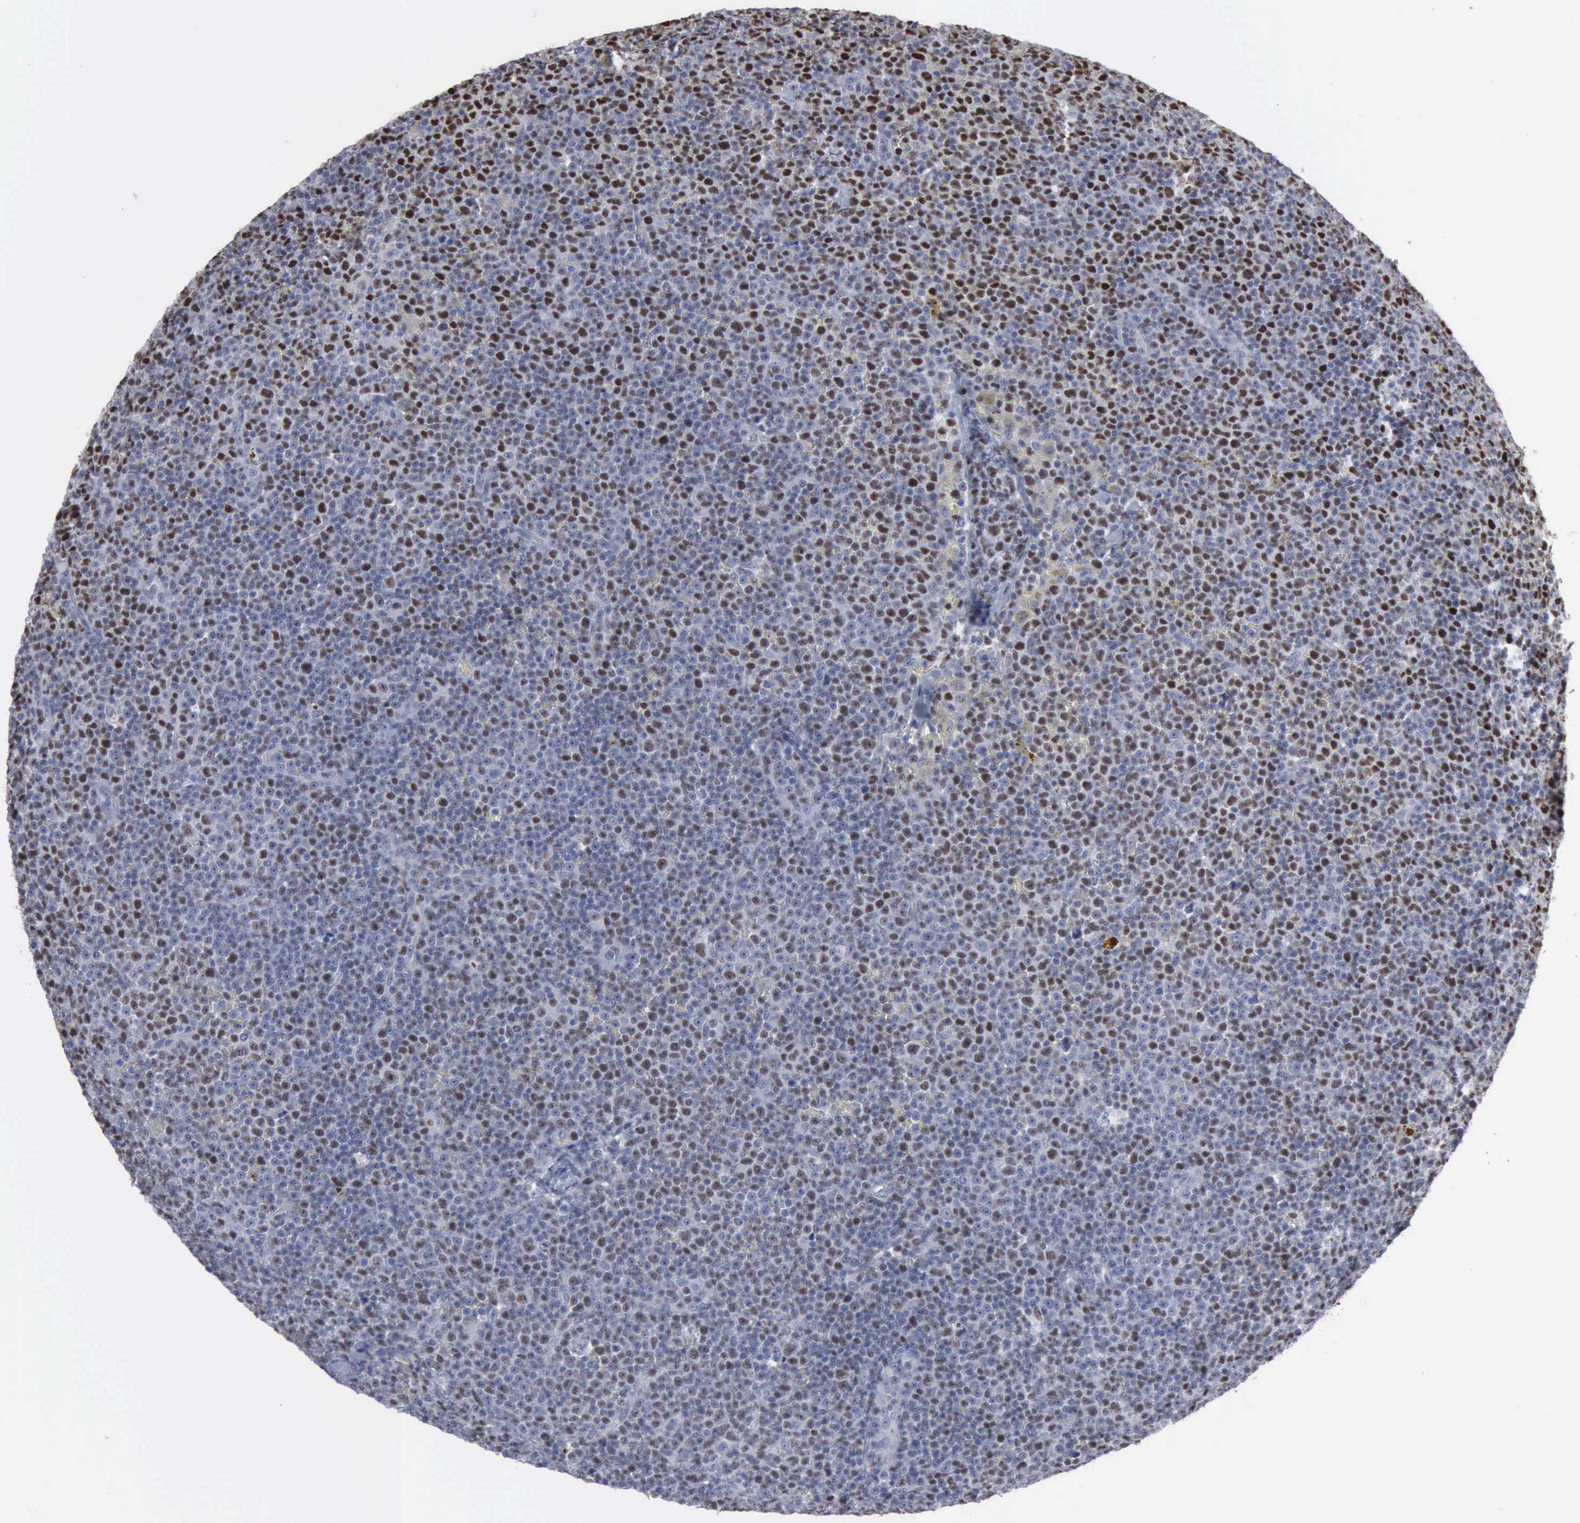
{"staining": {"intensity": "strong", "quantity": "<25%", "location": "nuclear"}, "tissue": "lymphoma", "cell_type": "Tumor cells", "image_type": "cancer", "snomed": [{"axis": "morphology", "description": "Malignant lymphoma, non-Hodgkin's type, Low grade"}, {"axis": "topography", "description": "Lymph node"}], "caption": "DAB immunohistochemical staining of low-grade malignant lymphoma, non-Hodgkin's type shows strong nuclear protein staining in approximately <25% of tumor cells.", "gene": "MCM5", "patient": {"sex": "male", "age": 50}}